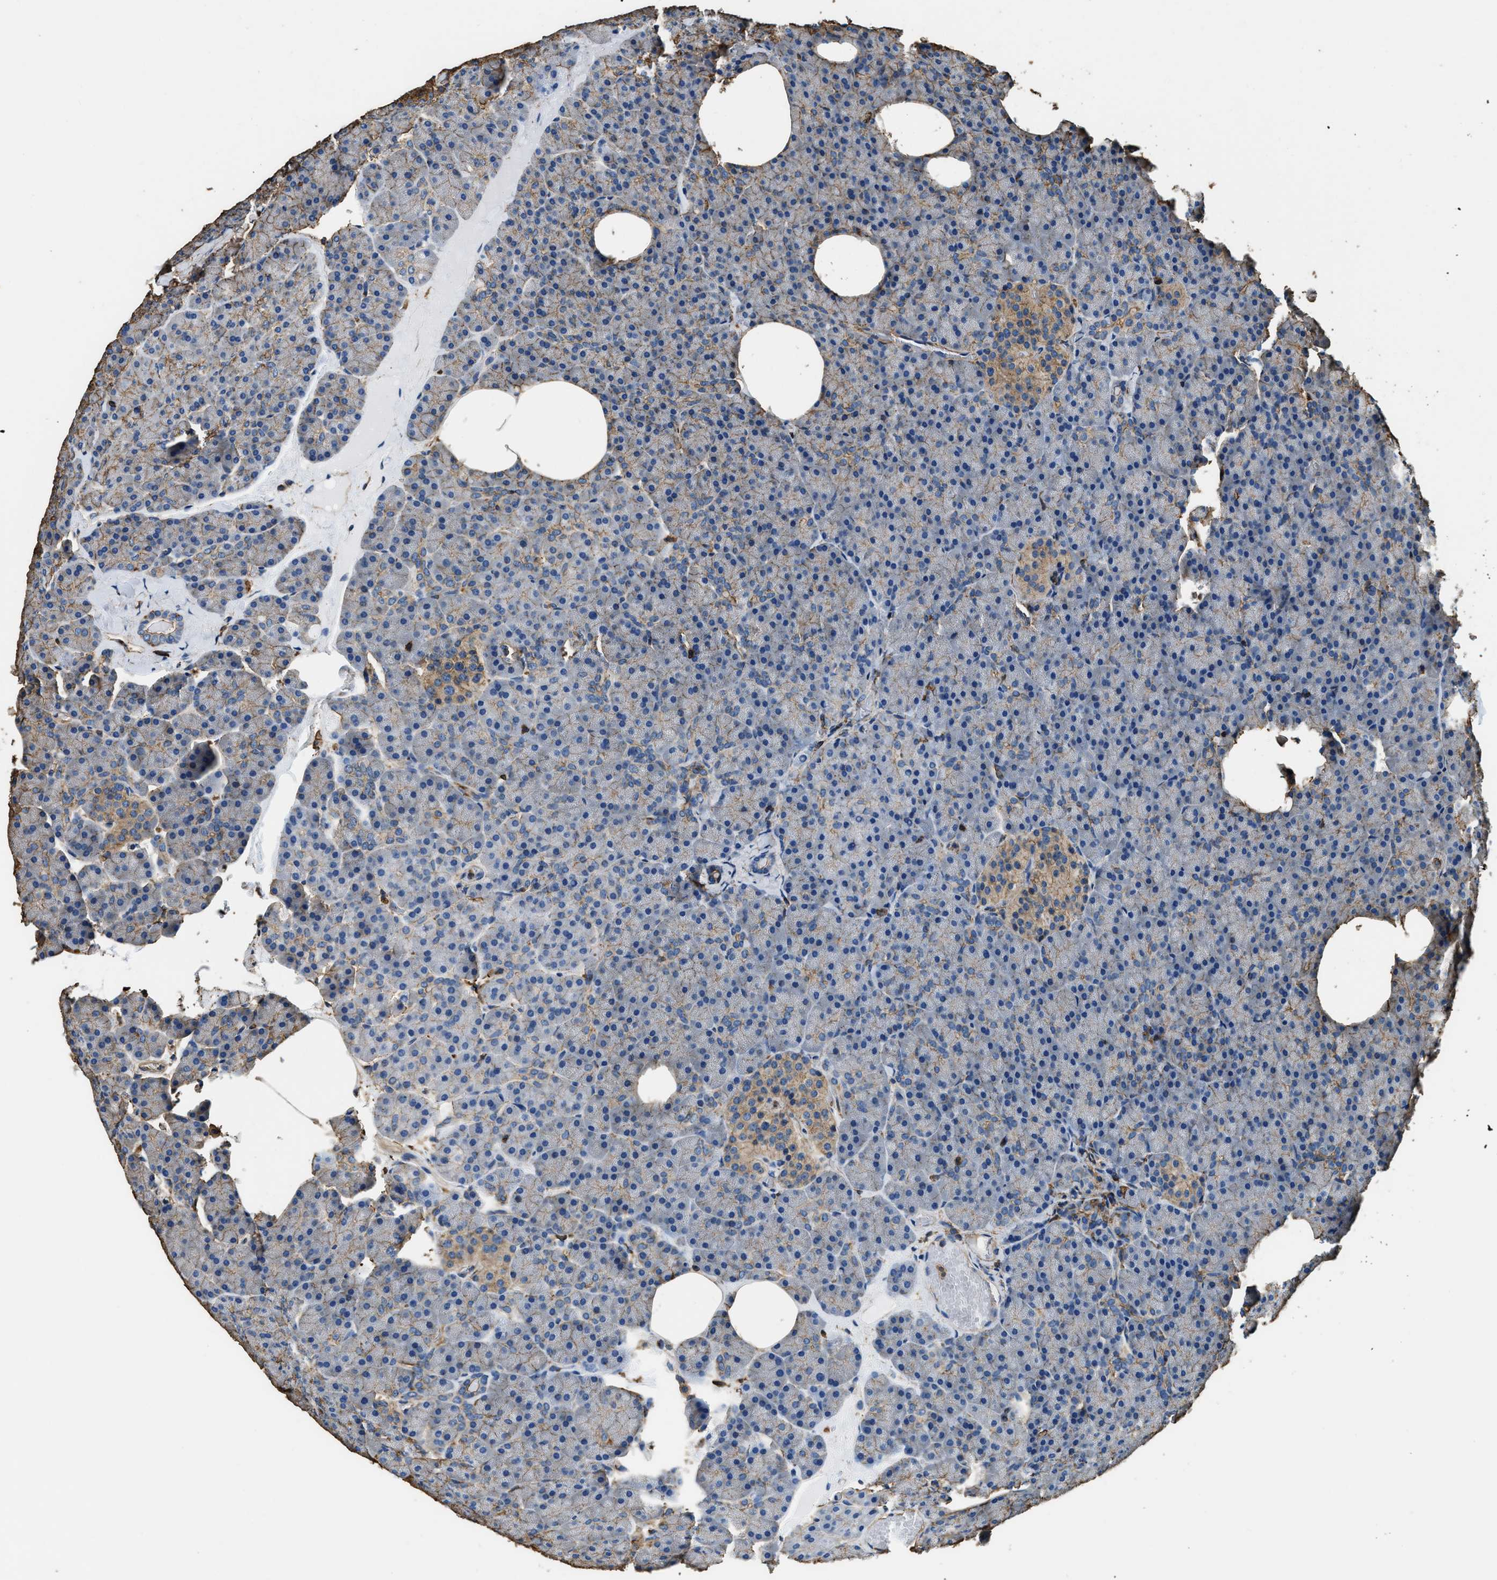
{"staining": {"intensity": "weak", "quantity": "25%-75%", "location": "cytoplasmic/membranous"}, "tissue": "pancreas", "cell_type": "Exocrine glandular cells", "image_type": "normal", "snomed": [{"axis": "morphology", "description": "Normal tissue, NOS"}, {"axis": "morphology", "description": "Carcinoid, malignant, NOS"}, {"axis": "topography", "description": "Pancreas"}], "caption": "About 25%-75% of exocrine glandular cells in normal human pancreas display weak cytoplasmic/membranous protein staining as visualized by brown immunohistochemical staining.", "gene": "ACCS", "patient": {"sex": "female", "age": 35}}